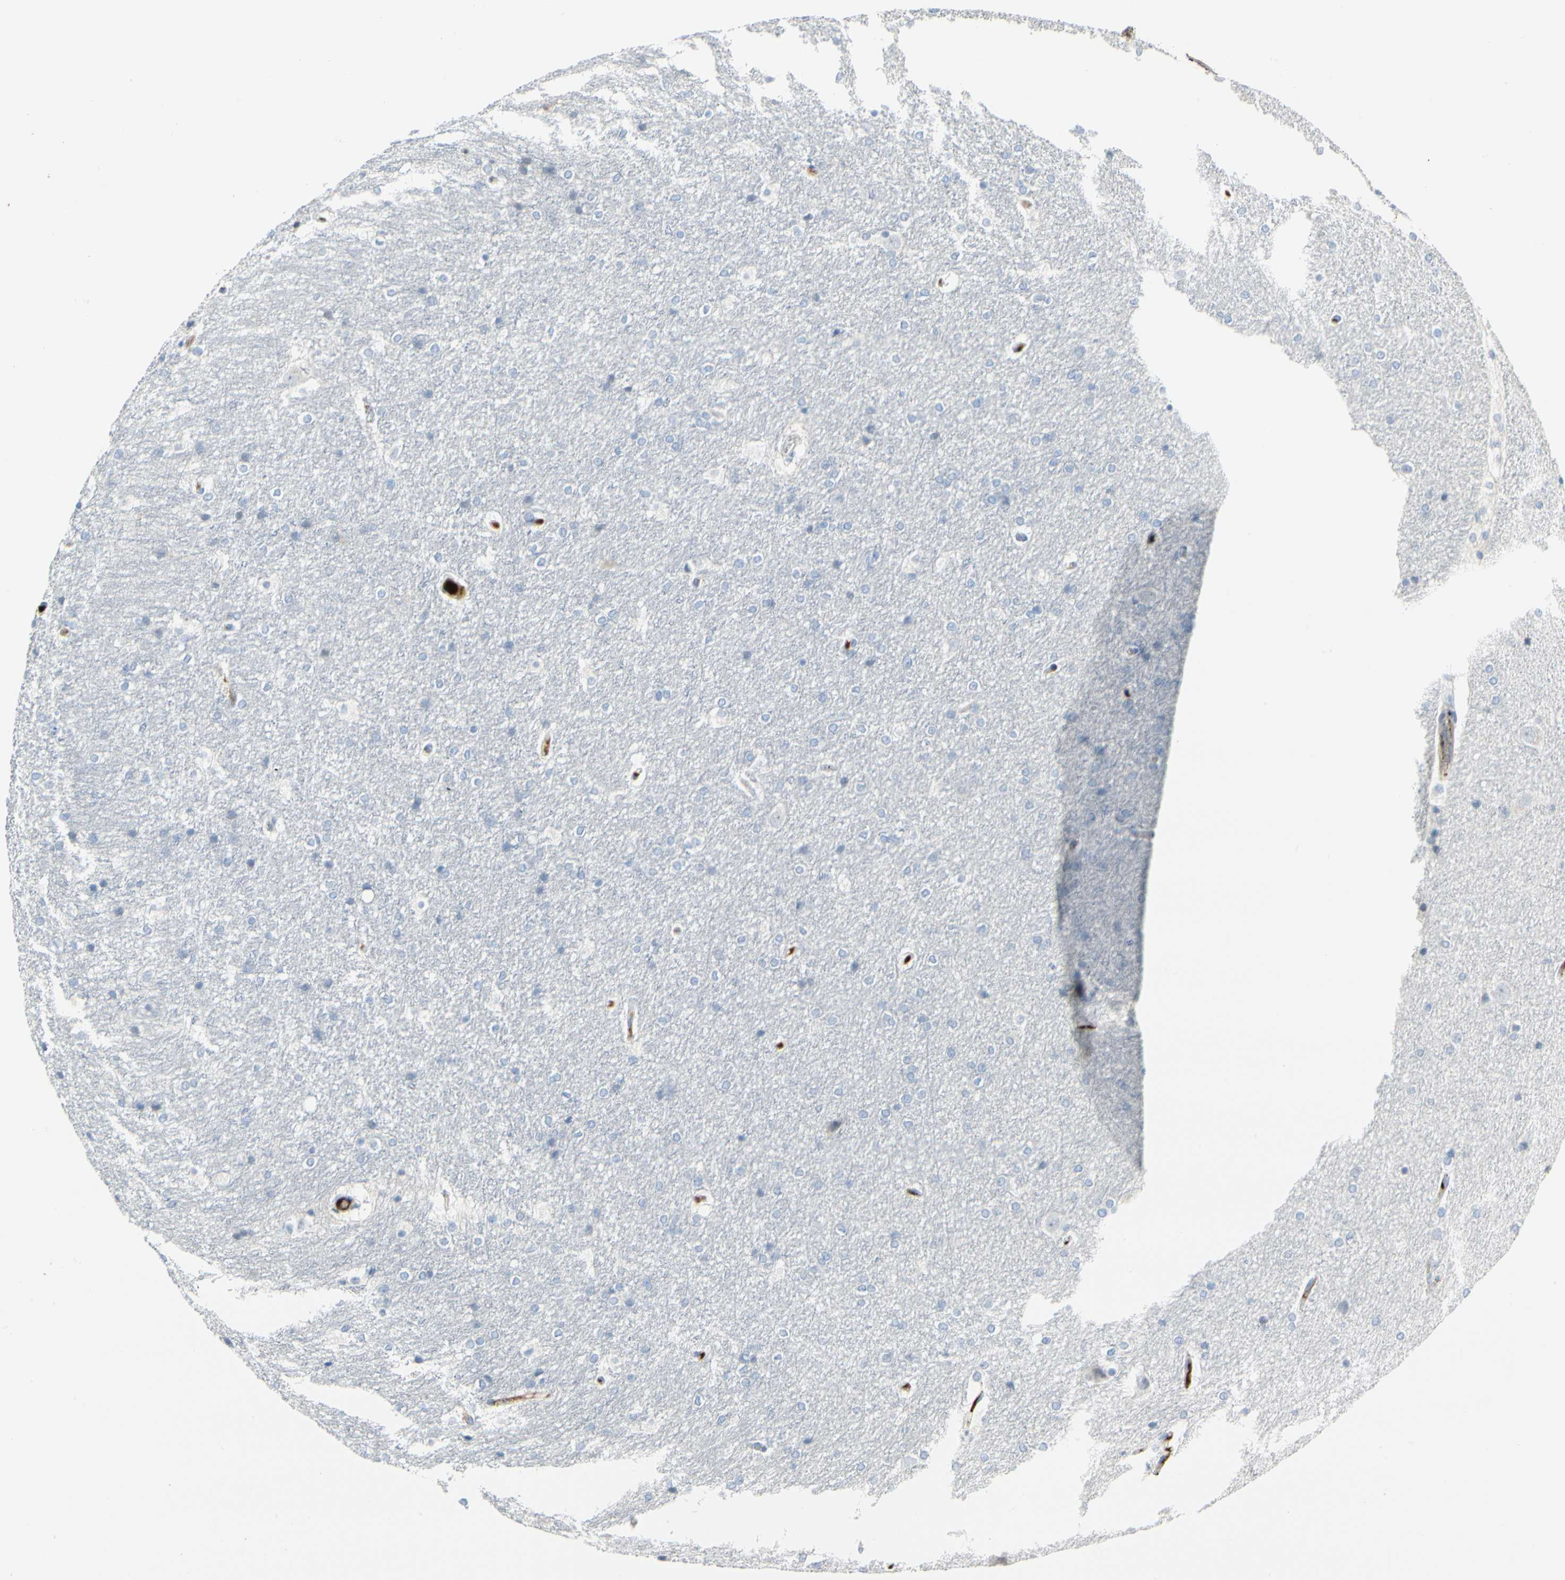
{"staining": {"intensity": "negative", "quantity": "none", "location": "none"}, "tissue": "hippocampus", "cell_type": "Glial cells", "image_type": "normal", "snomed": [{"axis": "morphology", "description": "Normal tissue, NOS"}, {"axis": "topography", "description": "Hippocampus"}], "caption": "High magnification brightfield microscopy of benign hippocampus stained with DAB (3,3'-diaminobenzidine) (brown) and counterstained with hematoxylin (blue): glial cells show no significant staining.", "gene": "FGB", "patient": {"sex": "female", "age": 19}}